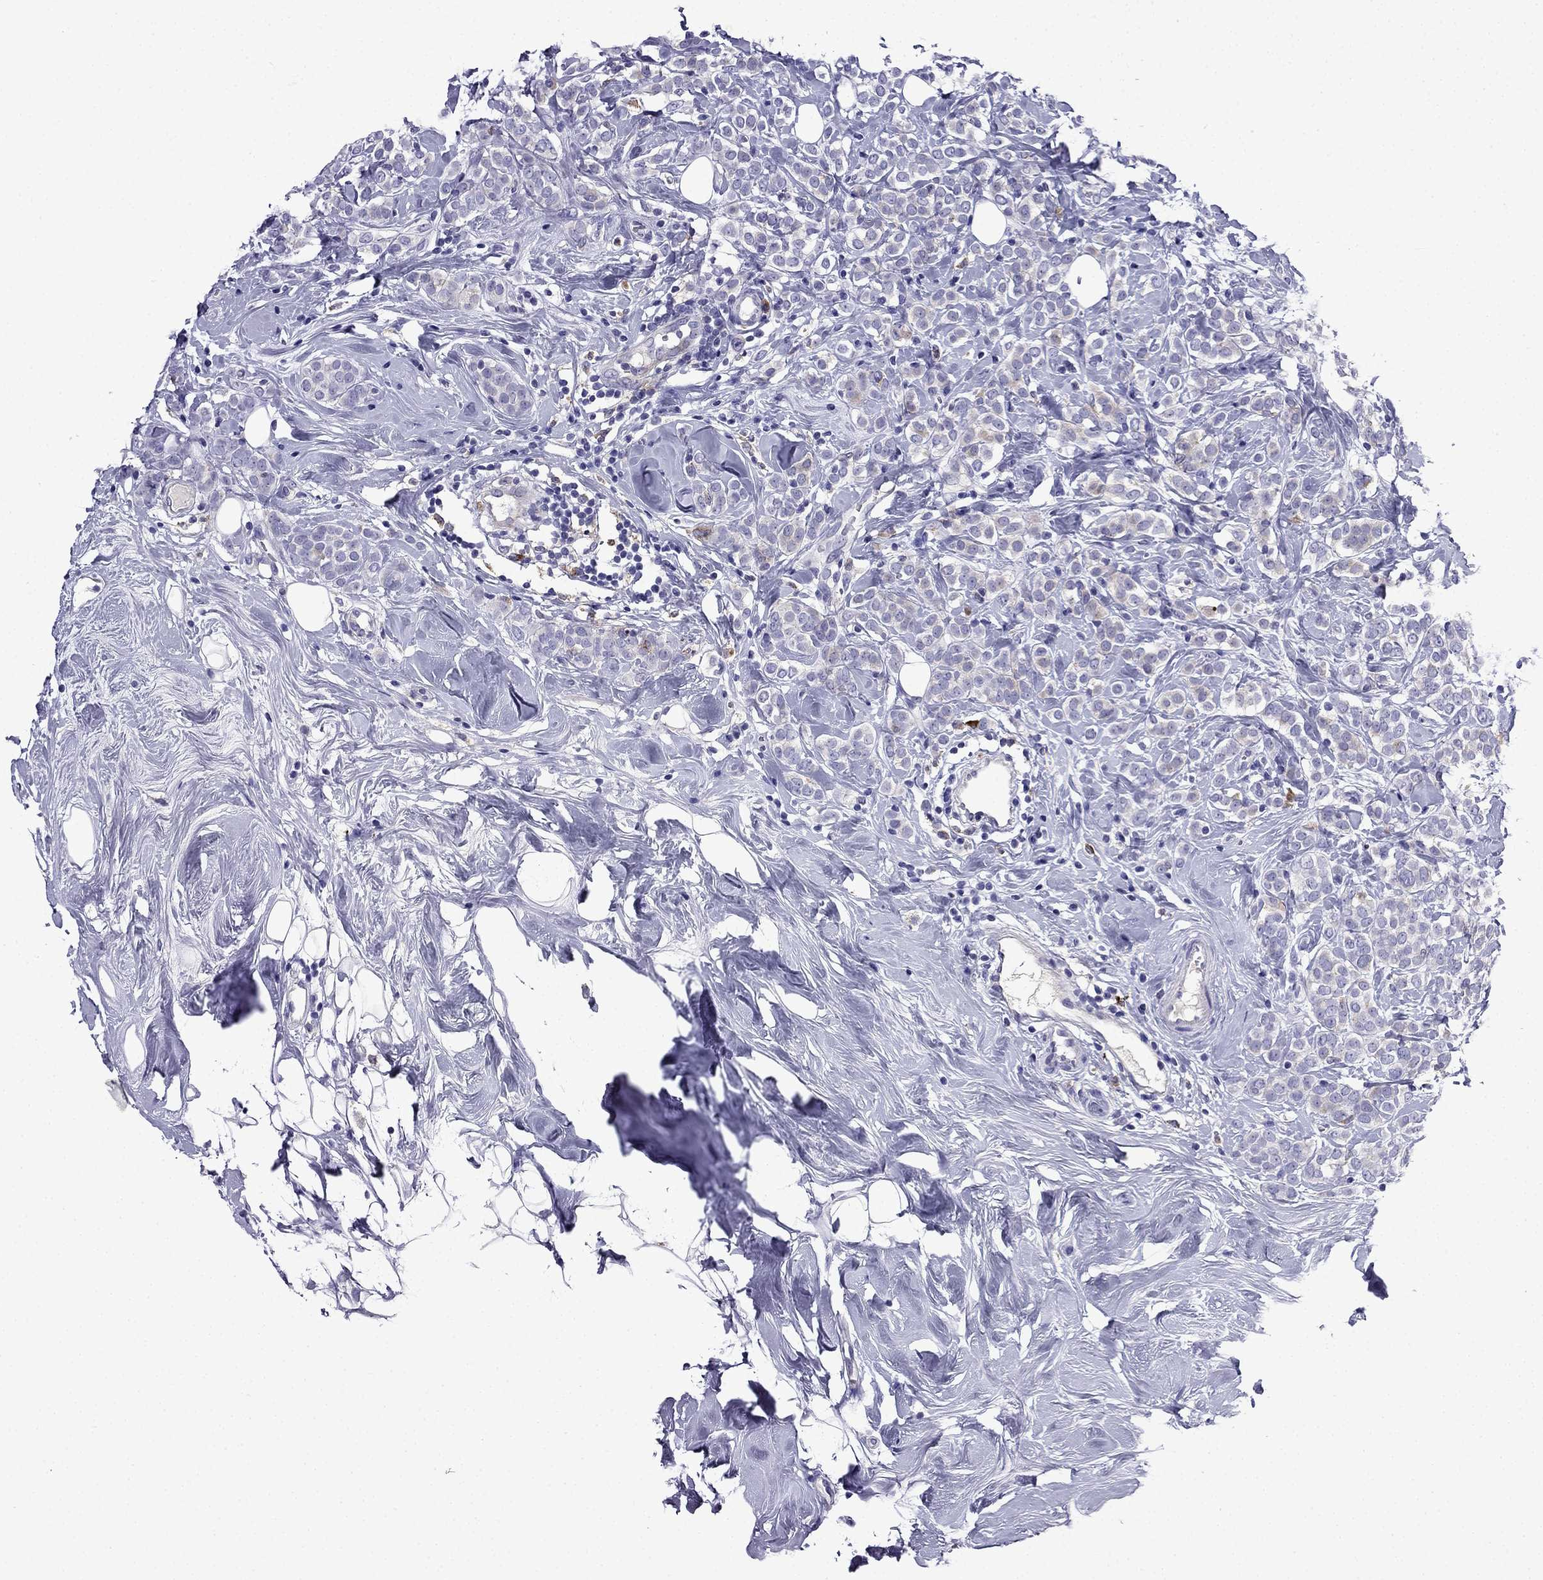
{"staining": {"intensity": "weak", "quantity": "<25%", "location": "cytoplasmic/membranous"}, "tissue": "breast cancer", "cell_type": "Tumor cells", "image_type": "cancer", "snomed": [{"axis": "morphology", "description": "Lobular carcinoma"}, {"axis": "topography", "description": "Breast"}], "caption": "Immunohistochemistry of human lobular carcinoma (breast) displays no positivity in tumor cells. (Immunohistochemistry, brightfield microscopy, high magnification).", "gene": "TSSK4", "patient": {"sex": "female", "age": 49}}